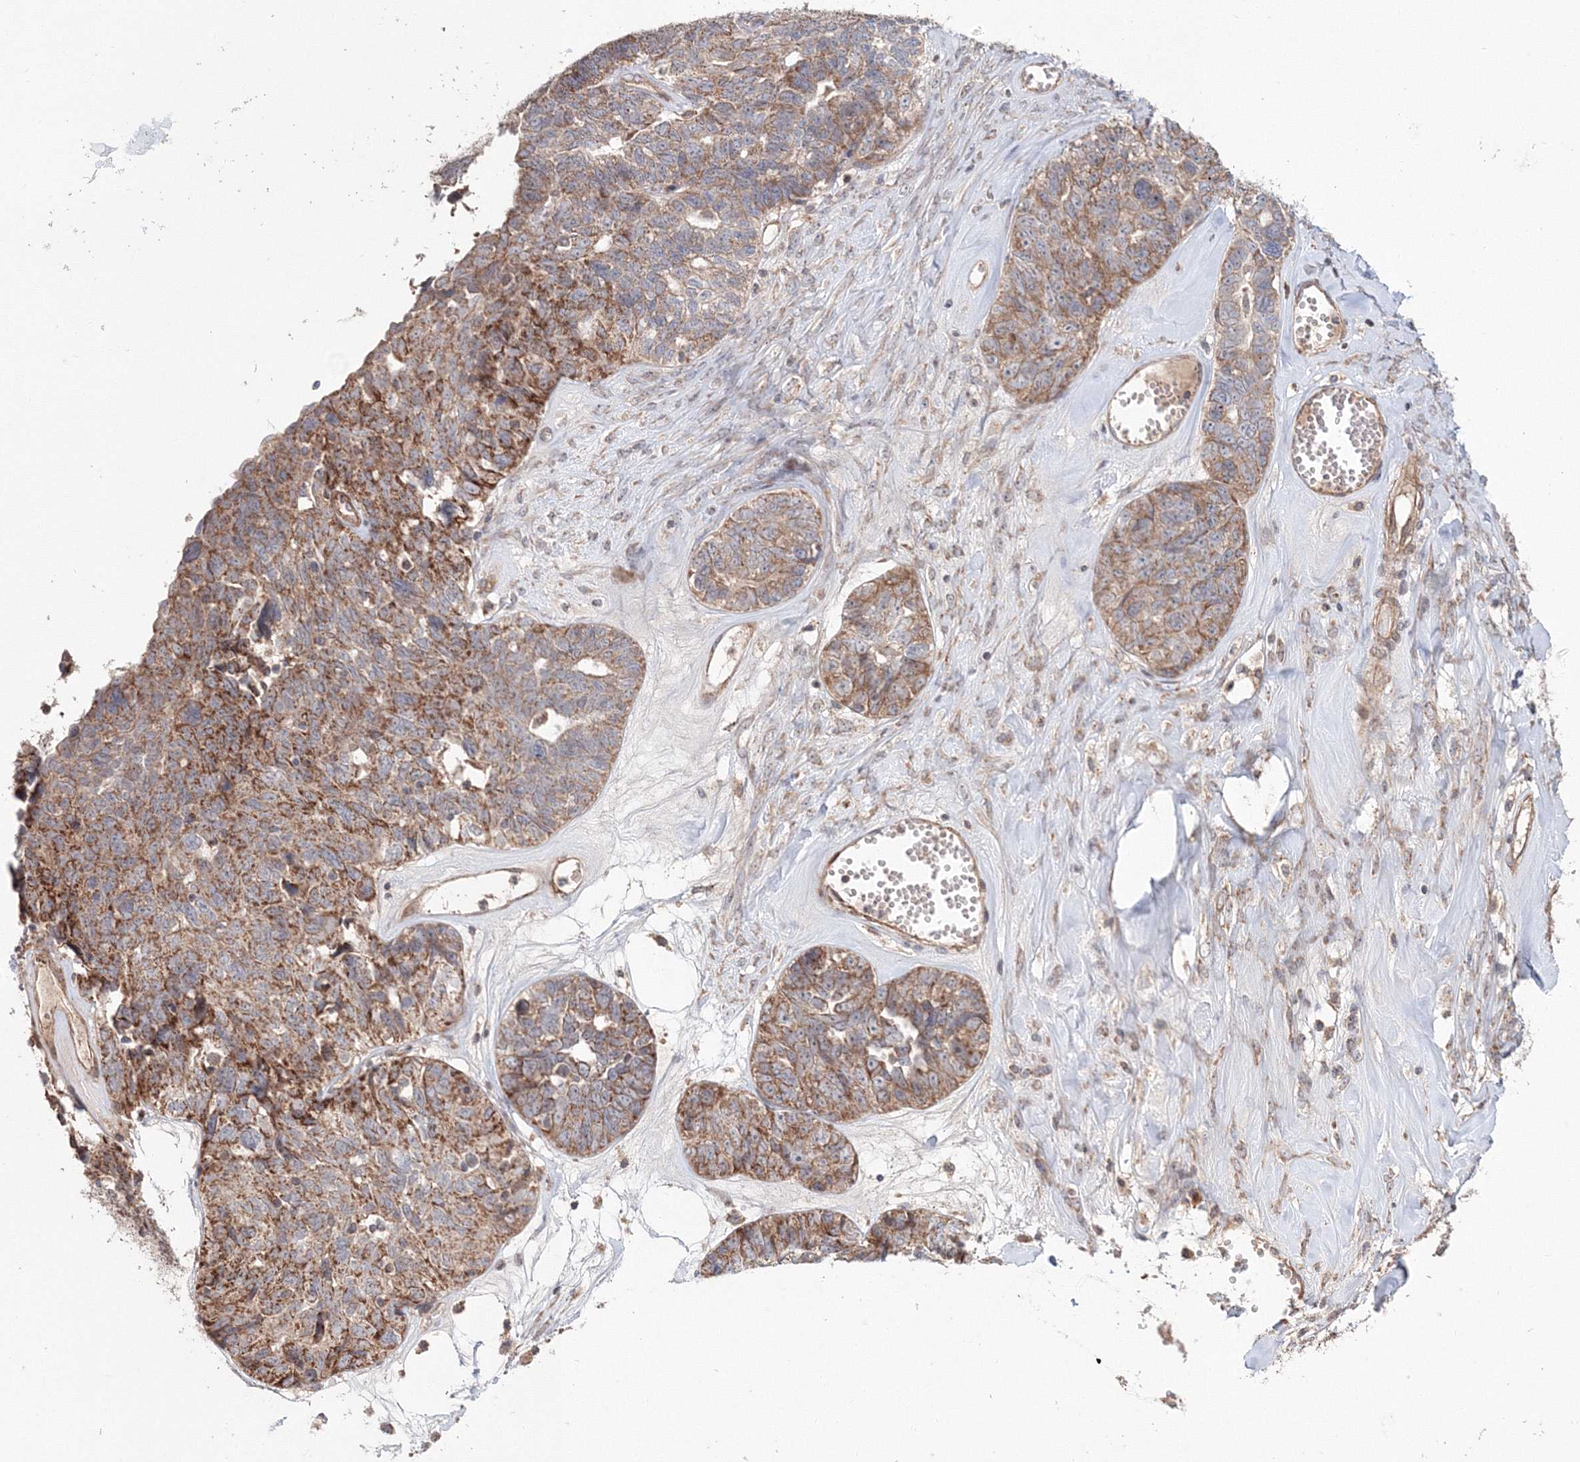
{"staining": {"intensity": "moderate", "quantity": "25%-75%", "location": "cytoplasmic/membranous"}, "tissue": "ovarian cancer", "cell_type": "Tumor cells", "image_type": "cancer", "snomed": [{"axis": "morphology", "description": "Cystadenocarcinoma, serous, NOS"}, {"axis": "topography", "description": "Ovary"}], "caption": "A micrograph of ovarian cancer stained for a protein exhibits moderate cytoplasmic/membranous brown staining in tumor cells.", "gene": "NOA1", "patient": {"sex": "female", "age": 79}}